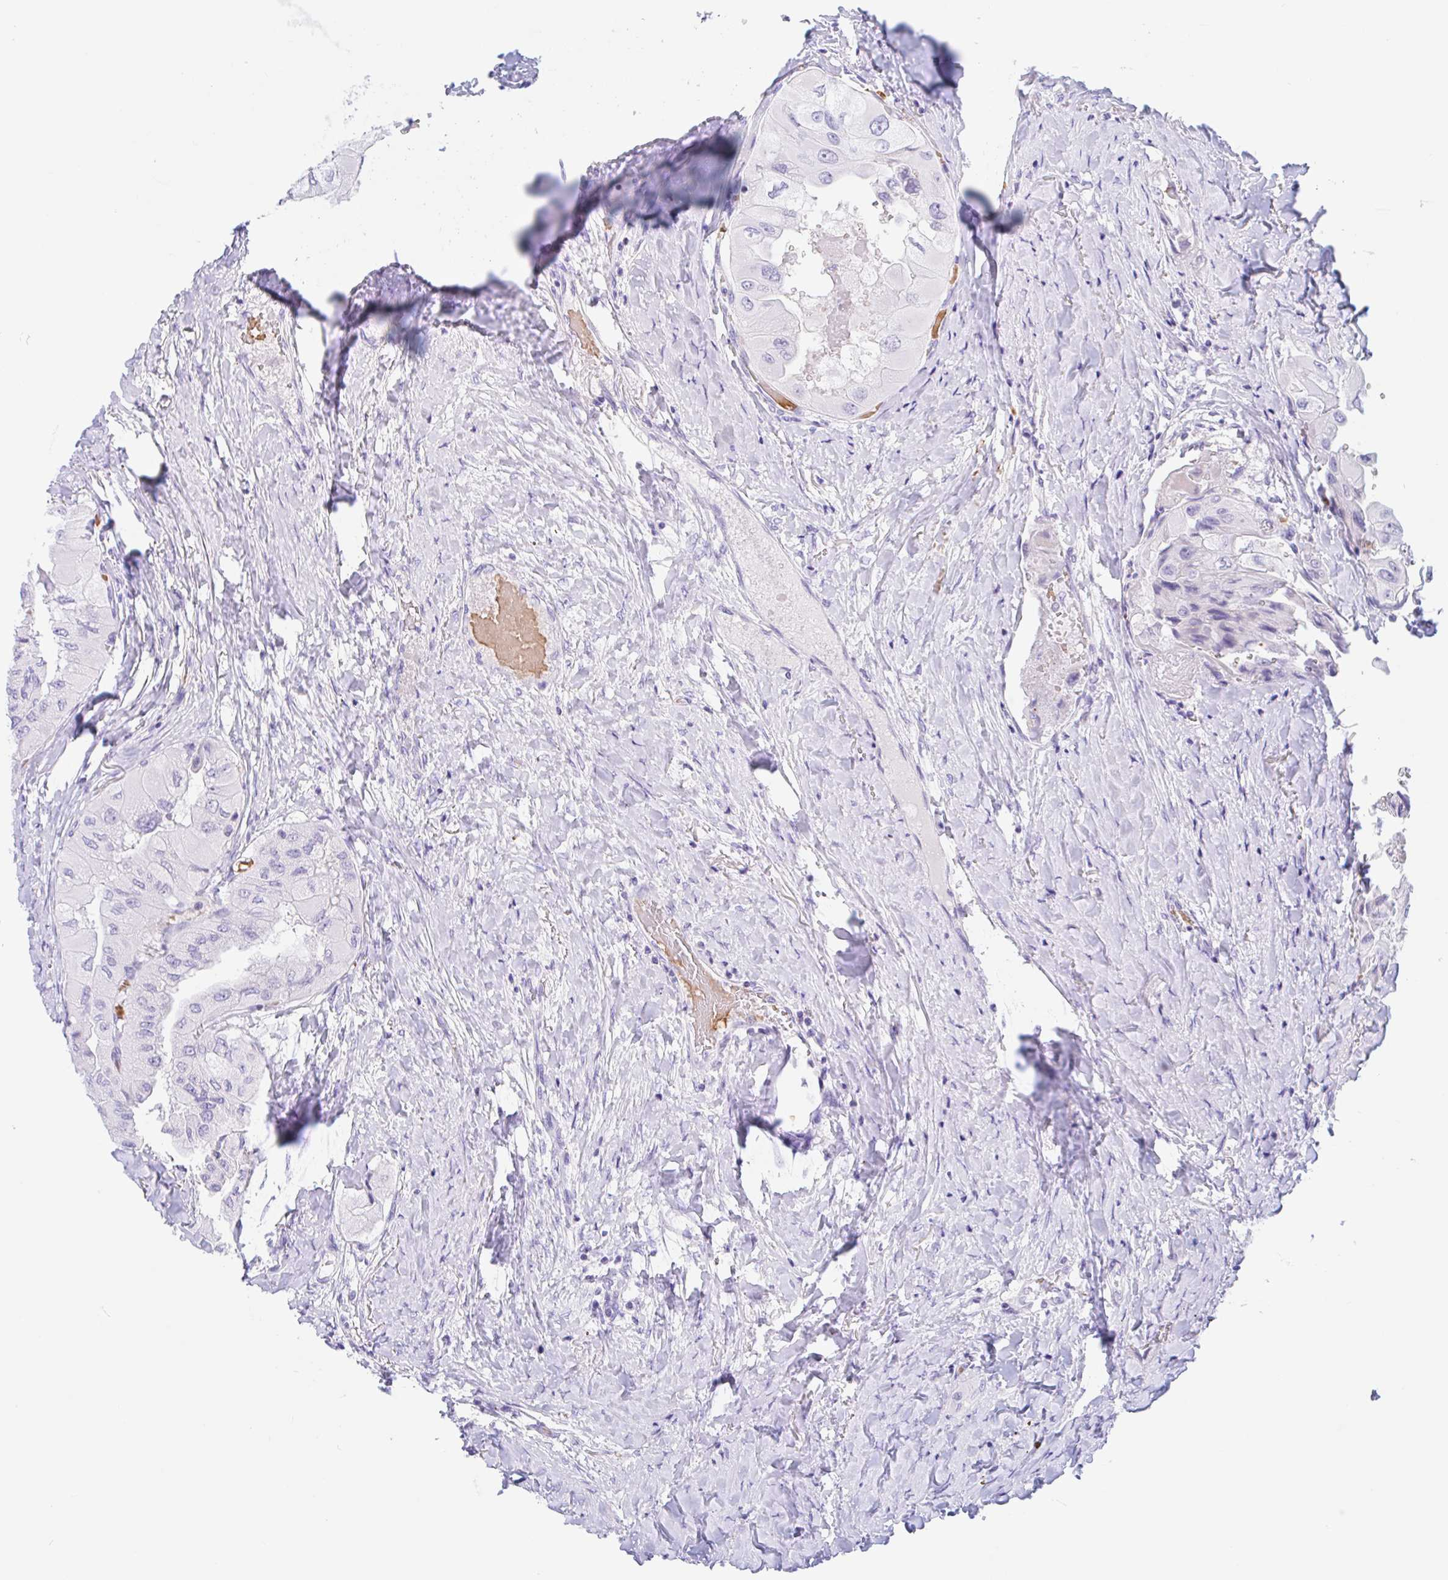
{"staining": {"intensity": "negative", "quantity": "none", "location": "none"}, "tissue": "thyroid cancer", "cell_type": "Tumor cells", "image_type": "cancer", "snomed": [{"axis": "morphology", "description": "Normal tissue, NOS"}, {"axis": "morphology", "description": "Papillary adenocarcinoma, NOS"}, {"axis": "topography", "description": "Thyroid gland"}], "caption": "A micrograph of papillary adenocarcinoma (thyroid) stained for a protein demonstrates no brown staining in tumor cells.", "gene": "ANKRD9", "patient": {"sex": "female", "age": 59}}